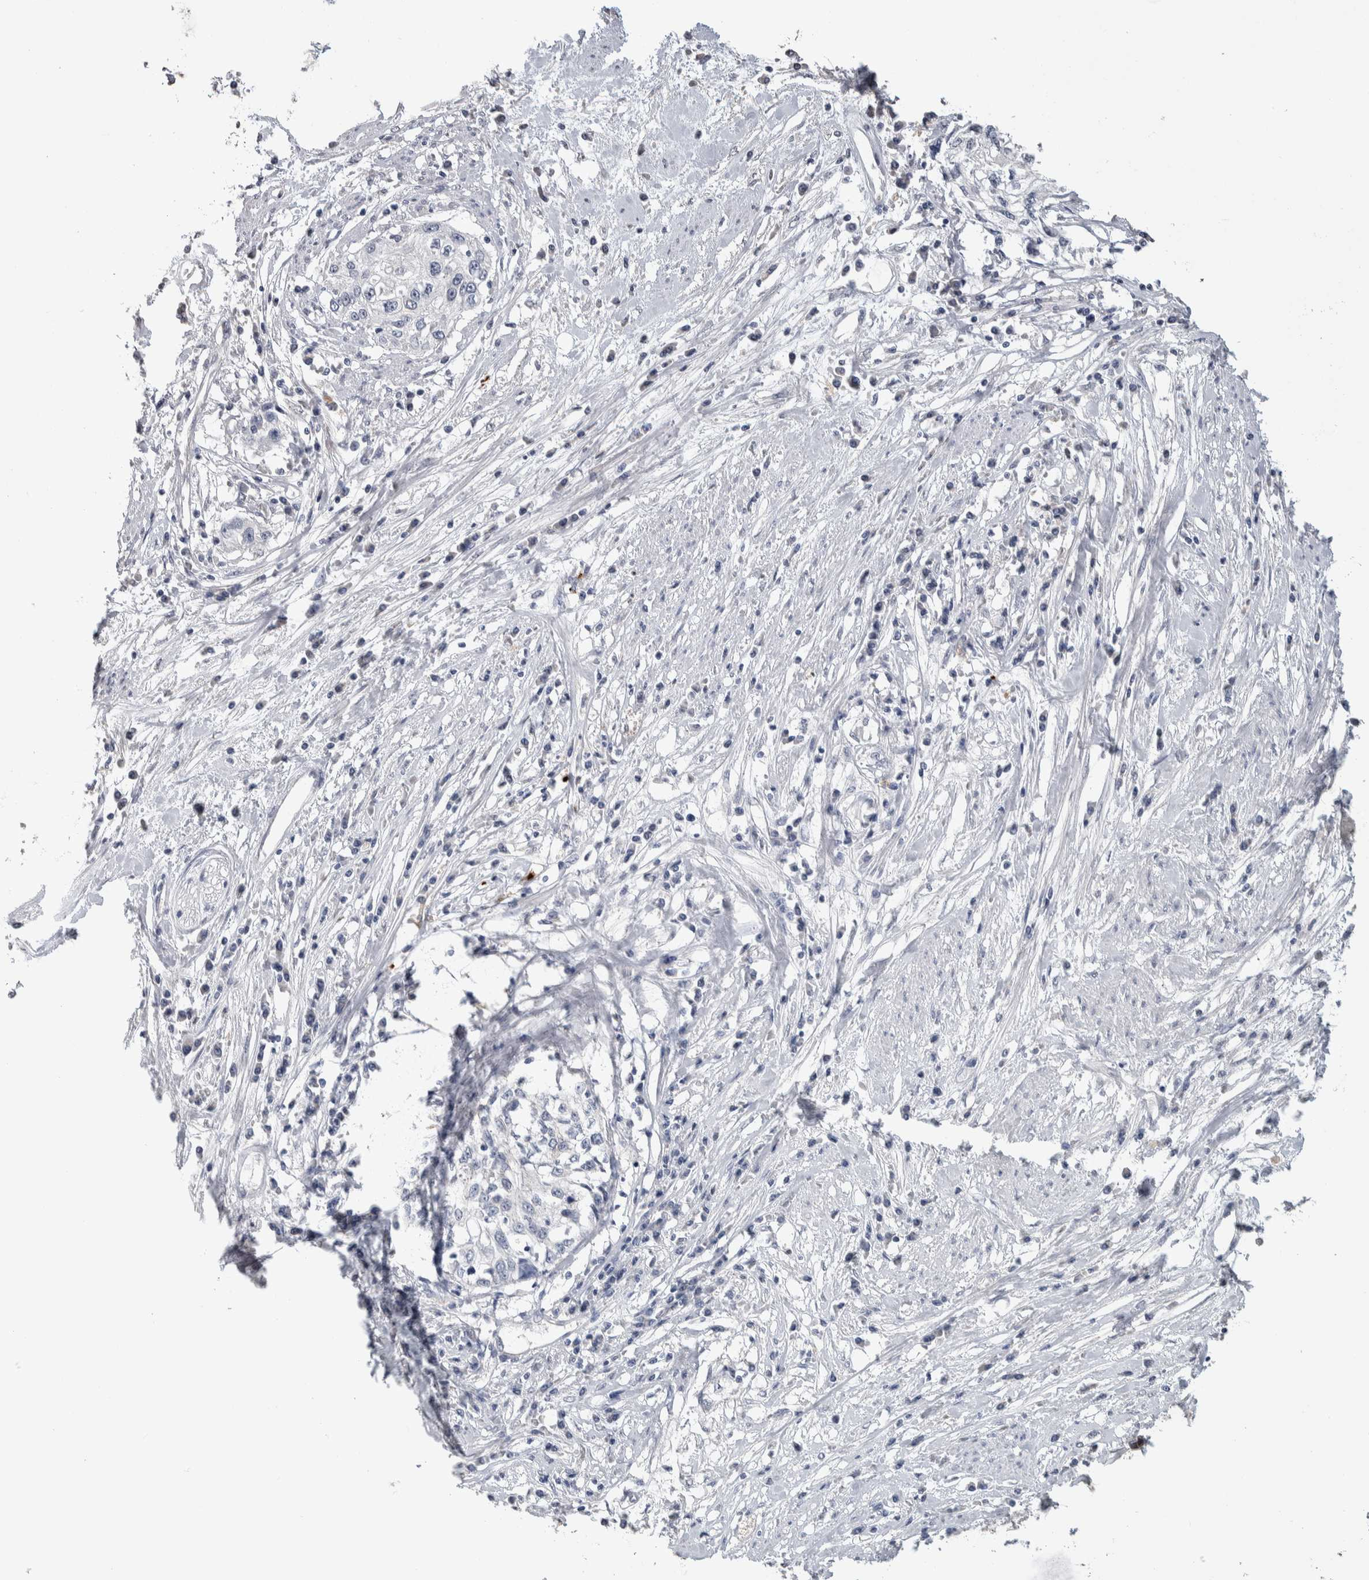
{"staining": {"intensity": "negative", "quantity": "none", "location": "none"}, "tissue": "cervical cancer", "cell_type": "Tumor cells", "image_type": "cancer", "snomed": [{"axis": "morphology", "description": "Squamous cell carcinoma, NOS"}, {"axis": "topography", "description": "Cervix"}], "caption": "Tumor cells are negative for protein expression in human cervical cancer.", "gene": "TMEM102", "patient": {"sex": "female", "age": 57}}